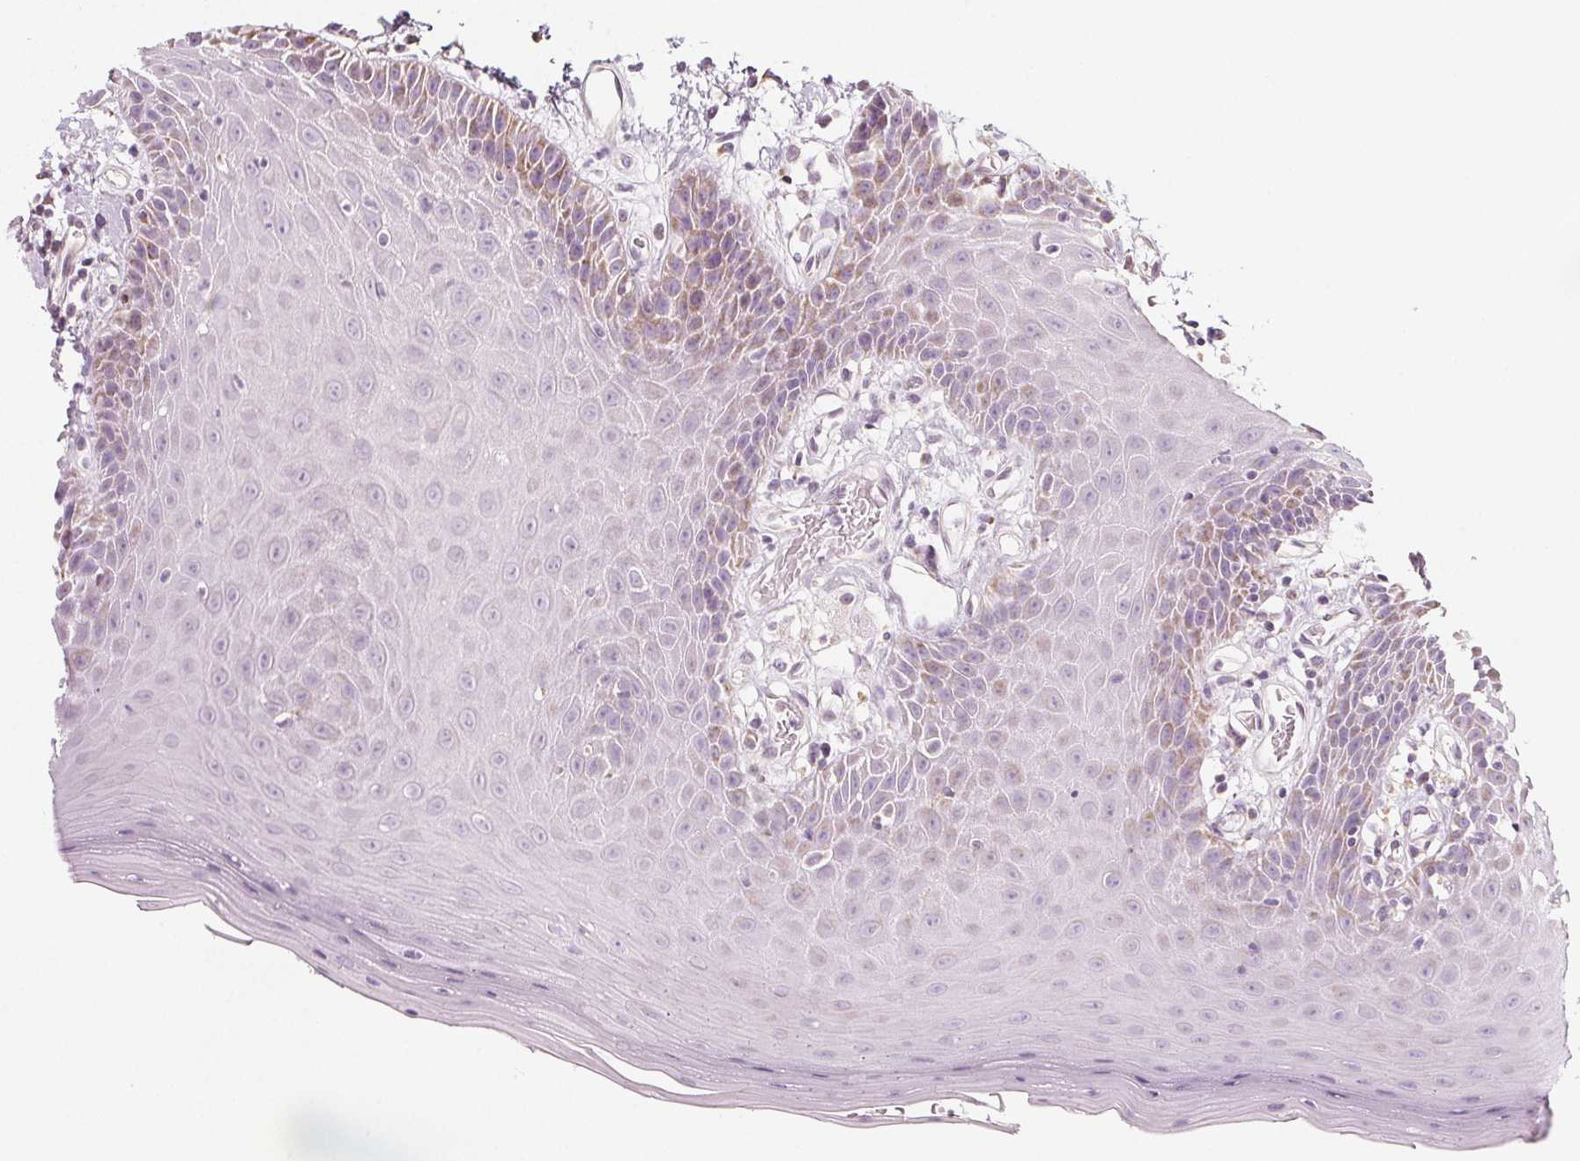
{"staining": {"intensity": "negative", "quantity": "none", "location": "none"}, "tissue": "oral mucosa", "cell_type": "Squamous epithelial cells", "image_type": "normal", "snomed": [{"axis": "morphology", "description": "Normal tissue, NOS"}, {"axis": "topography", "description": "Oral tissue"}, {"axis": "topography", "description": "Tounge, NOS"}], "caption": "Oral mucosa stained for a protein using IHC exhibits no expression squamous epithelial cells.", "gene": "IL17C", "patient": {"sex": "female", "age": 59}}